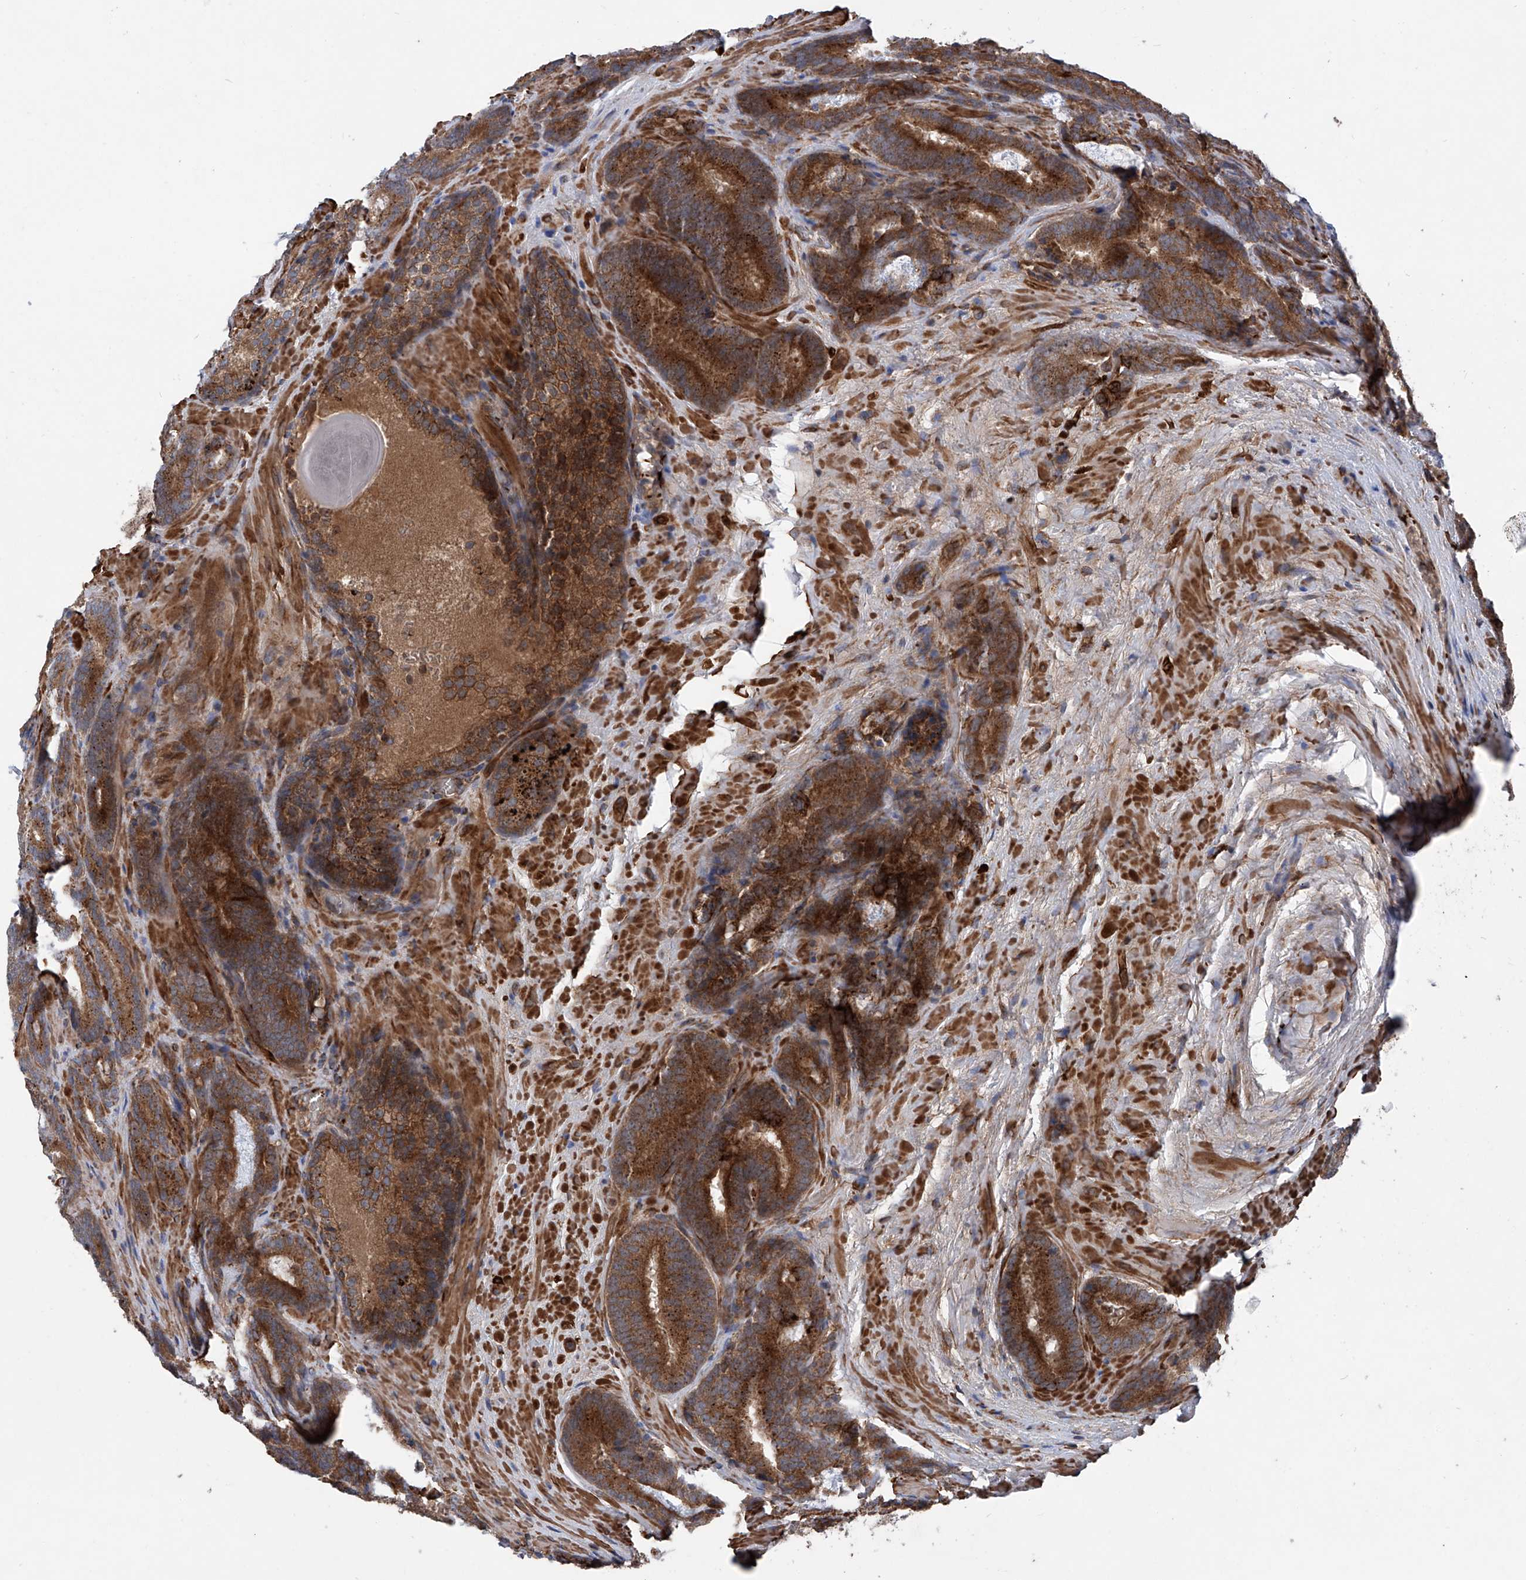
{"staining": {"intensity": "strong", "quantity": ">75%", "location": "cytoplasmic/membranous"}, "tissue": "prostate cancer", "cell_type": "Tumor cells", "image_type": "cancer", "snomed": [{"axis": "morphology", "description": "Adenocarcinoma, High grade"}, {"axis": "topography", "description": "Prostate"}], "caption": "High-magnification brightfield microscopy of high-grade adenocarcinoma (prostate) stained with DAB (brown) and counterstained with hematoxylin (blue). tumor cells exhibit strong cytoplasmic/membranous staining is seen in approximately>75% of cells.", "gene": "ASCC3", "patient": {"sex": "male", "age": 66}}